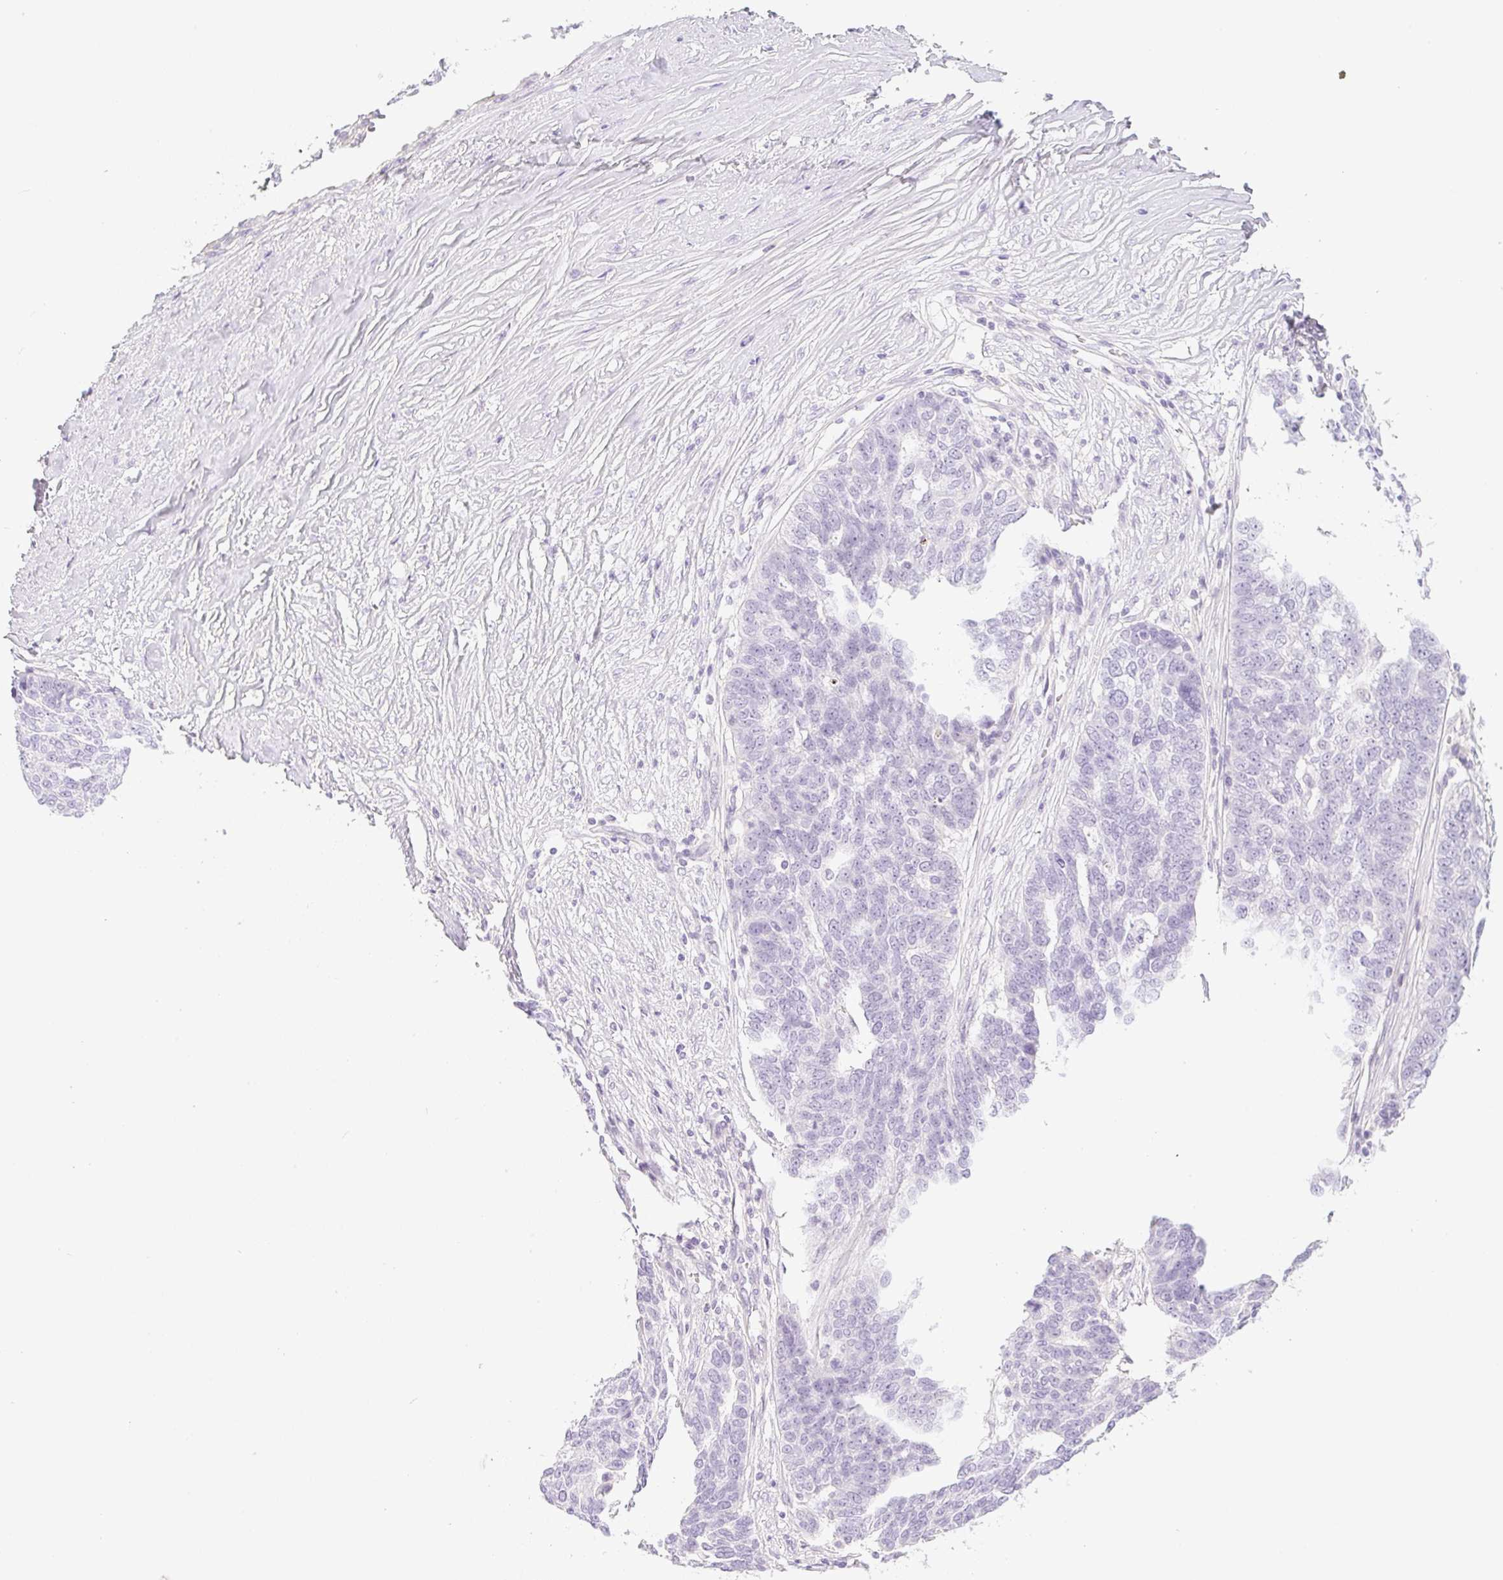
{"staining": {"intensity": "negative", "quantity": "none", "location": "none"}, "tissue": "ovarian cancer", "cell_type": "Tumor cells", "image_type": "cancer", "snomed": [{"axis": "morphology", "description": "Cystadenocarcinoma, serous, NOS"}, {"axis": "topography", "description": "Ovary"}], "caption": "An immunohistochemistry histopathology image of ovarian cancer is shown. There is no staining in tumor cells of ovarian cancer.", "gene": "MIA2", "patient": {"sex": "female", "age": 59}}